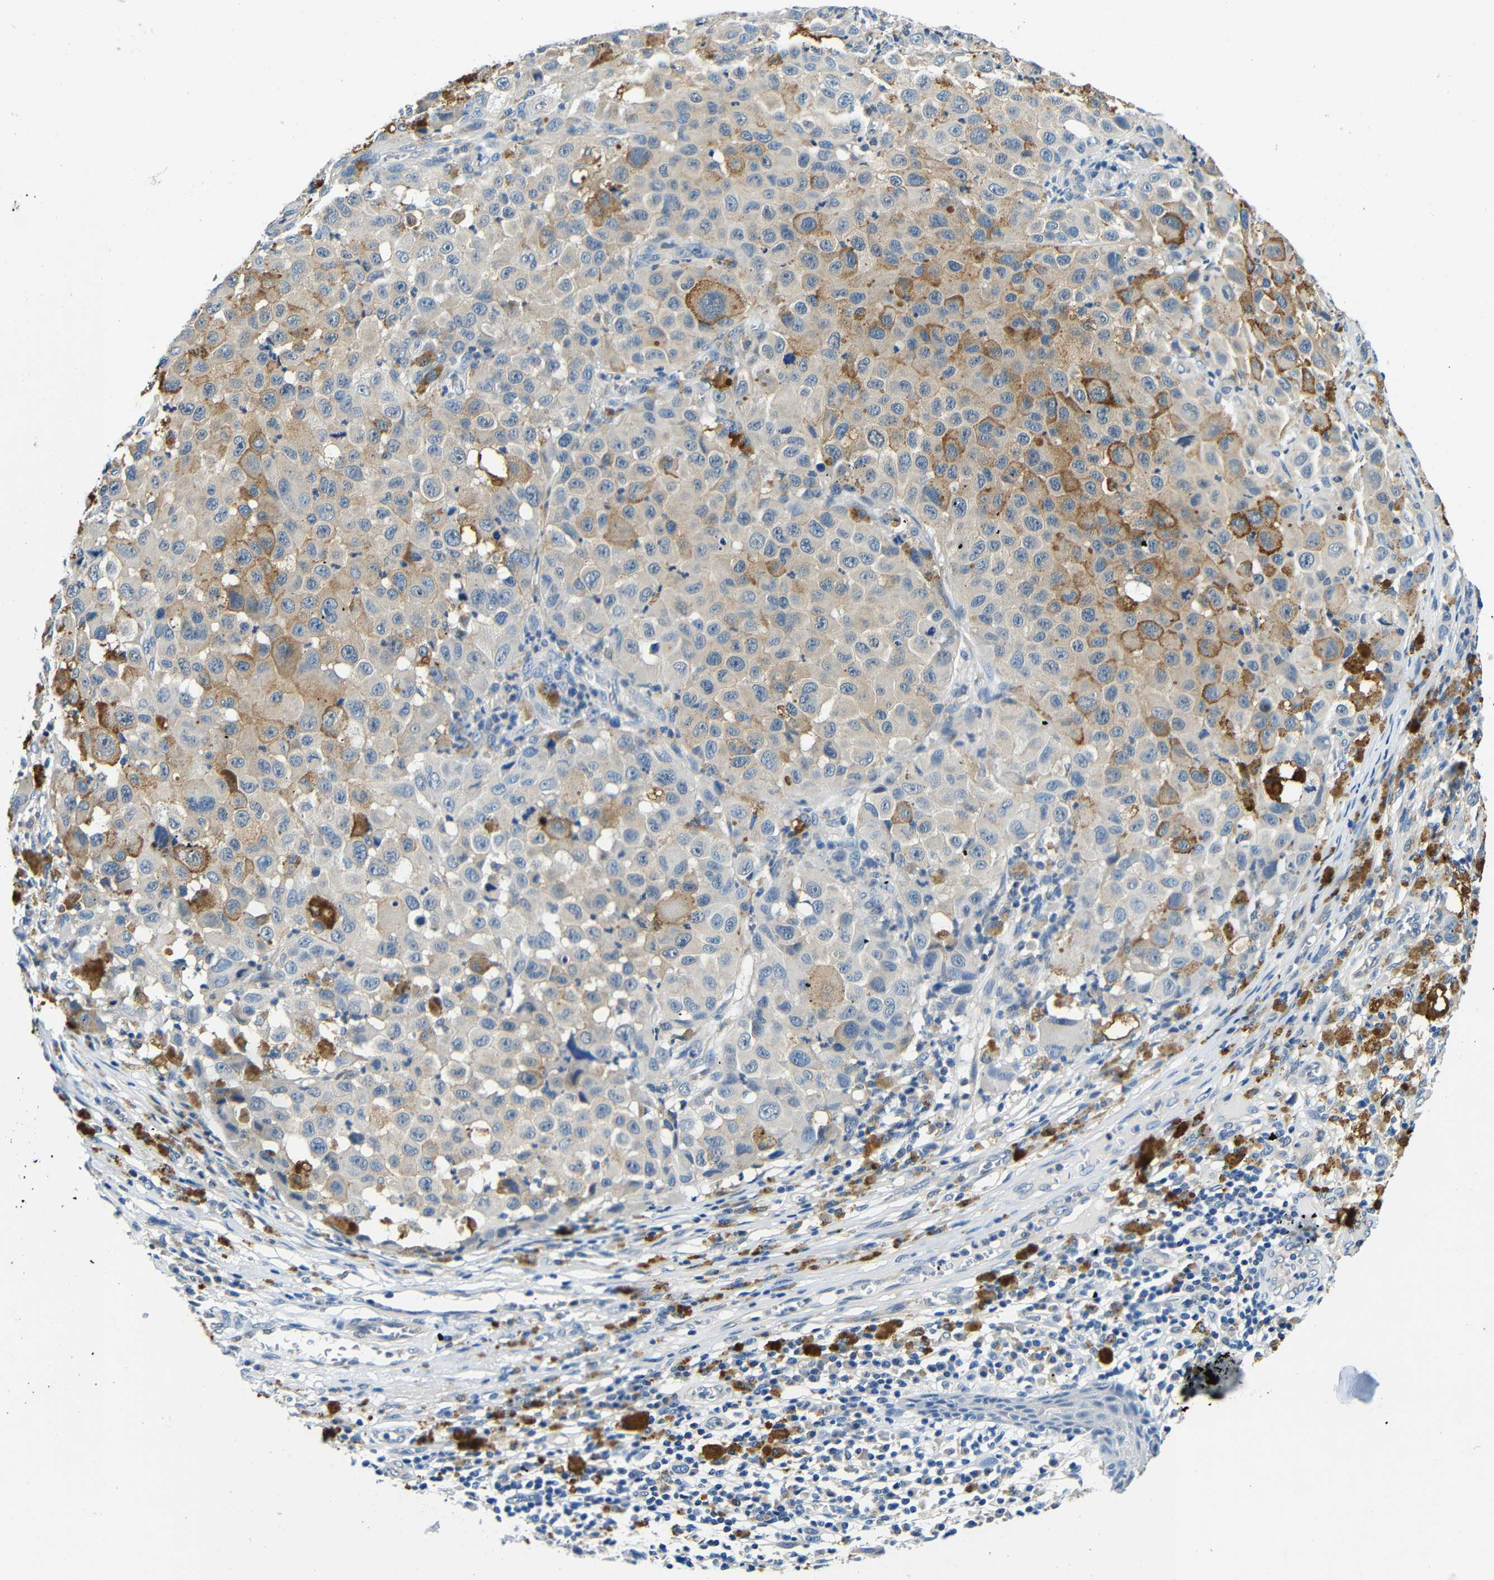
{"staining": {"intensity": "weak", "quantity": ">75%", "location": "cytoplasmic/membranous"}, "tissue": "melanoma", "cell_type": "Tumor cells", "image_type": "cancer", "snomed": [{"axis": "morphology", "description": "Malignant melanoma, NOS"}, {"axis": "topography", "description": "Skin"}], "caption": "Protein expression analysis of melanoma exhibits weak cytoplasmic/membranous expression in about >75% of tumor cells.", "gene": "ADAP1", "patient": {"sex": "male", "age": 96}}